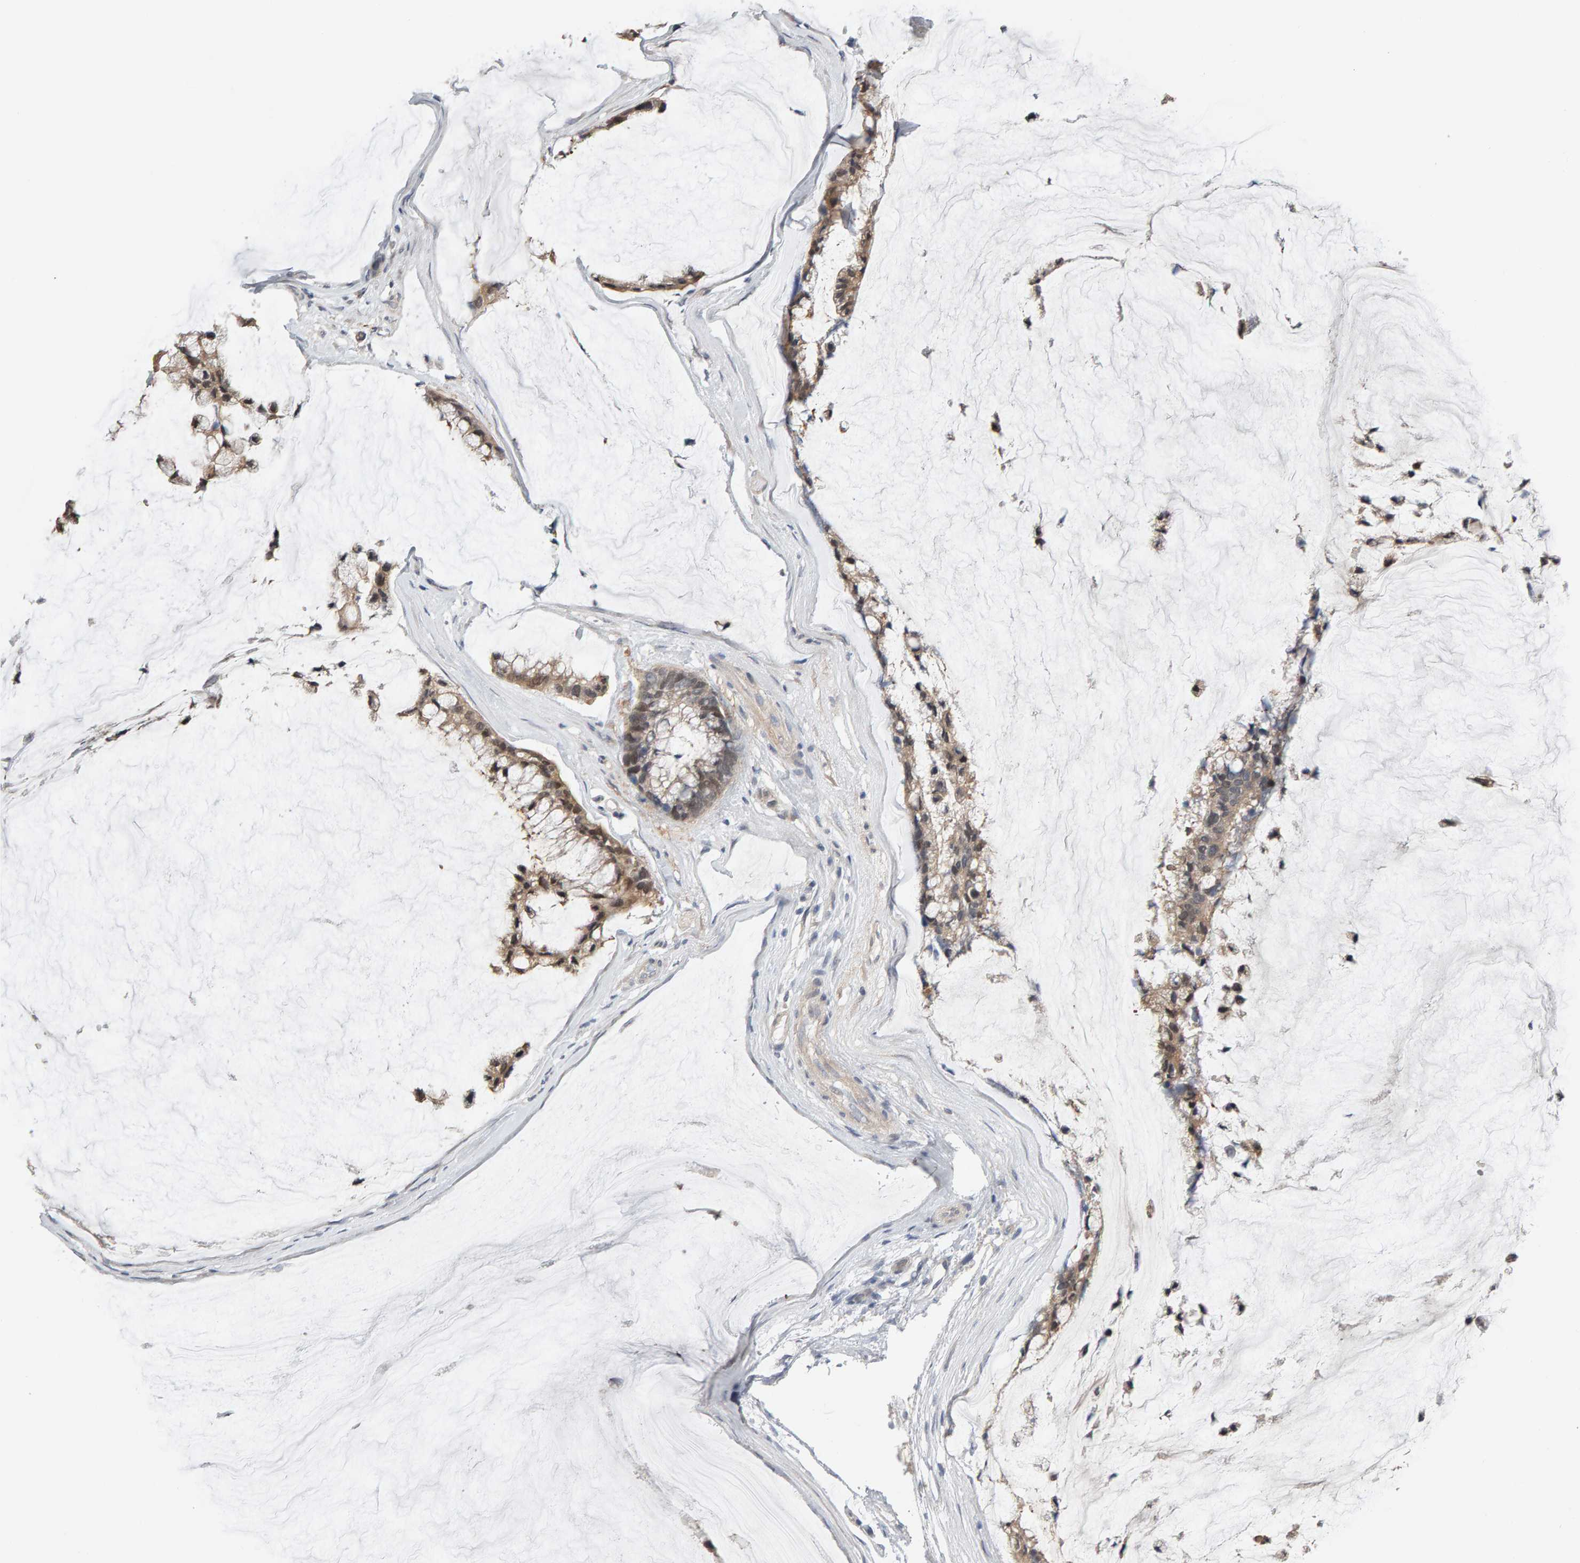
{"staining": {"intensity": "weak", "quantity": ">75%", "location": "cytoplasmic/membranous,nuclear"}, "tissue": "ovarian cancer", "cell_type": "Tumor cells", "image_type": "cancer", "snomed": [{"axis": "morphology", "description": "Cystadenocarcinoma, mucinous, NOS"}, {"axis": "topography", "description": "Ovary"}], "caption": "Immunohistochemical staining of human mucinous cystadenocarcinoma (ovarian) shows low levels of weak cytoplasmic/membranous and nuclear staining in approximately >75% of tumor cells. The protein of interest is shown in brown color, while the nuclei are stained blue.", "gene": "GFUS", "patient": {"sex": "female", "age": 39}}